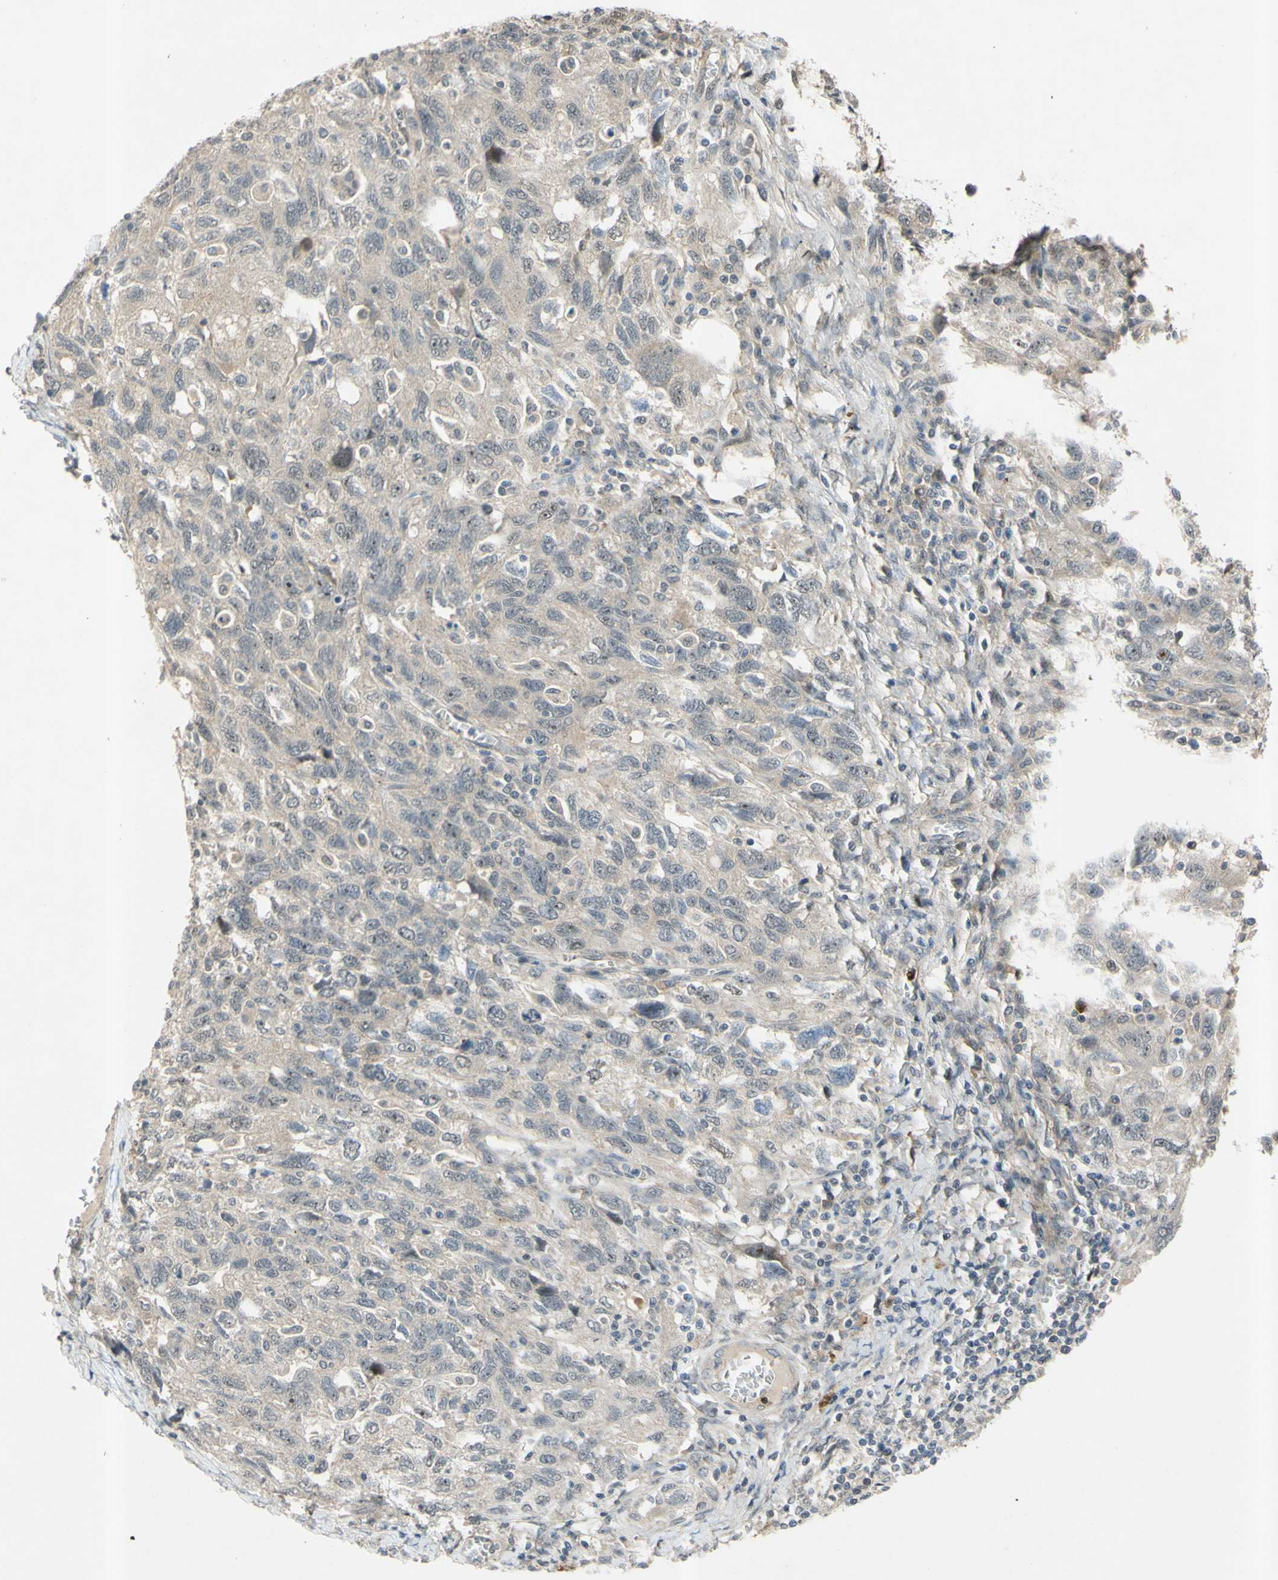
{"staining": {"intensity": "weak", "quantity": ">75%", "location": "cytoplasmic/membranous"}, "tissue": "ovarian cancer", "cell_type": "Tumor cells", "image_type": "cancer", "snomed": [{"axis": "morphology", "description": "Carcinoma, NOS"}, {"axis": "morphology", "description": "Cystadenocarcinoma, serous, NOS"}, {"axis": "topography", "description": "Ovary"}], "caption": "About >75% of tumor cells in human ovarian cancer demonstrate weak cytoplasmic/membranous protein positivity as visualized by brown immunohistochemical staining.", "gene": "ALK", "patient": {"sex": "female", "age": 69}}